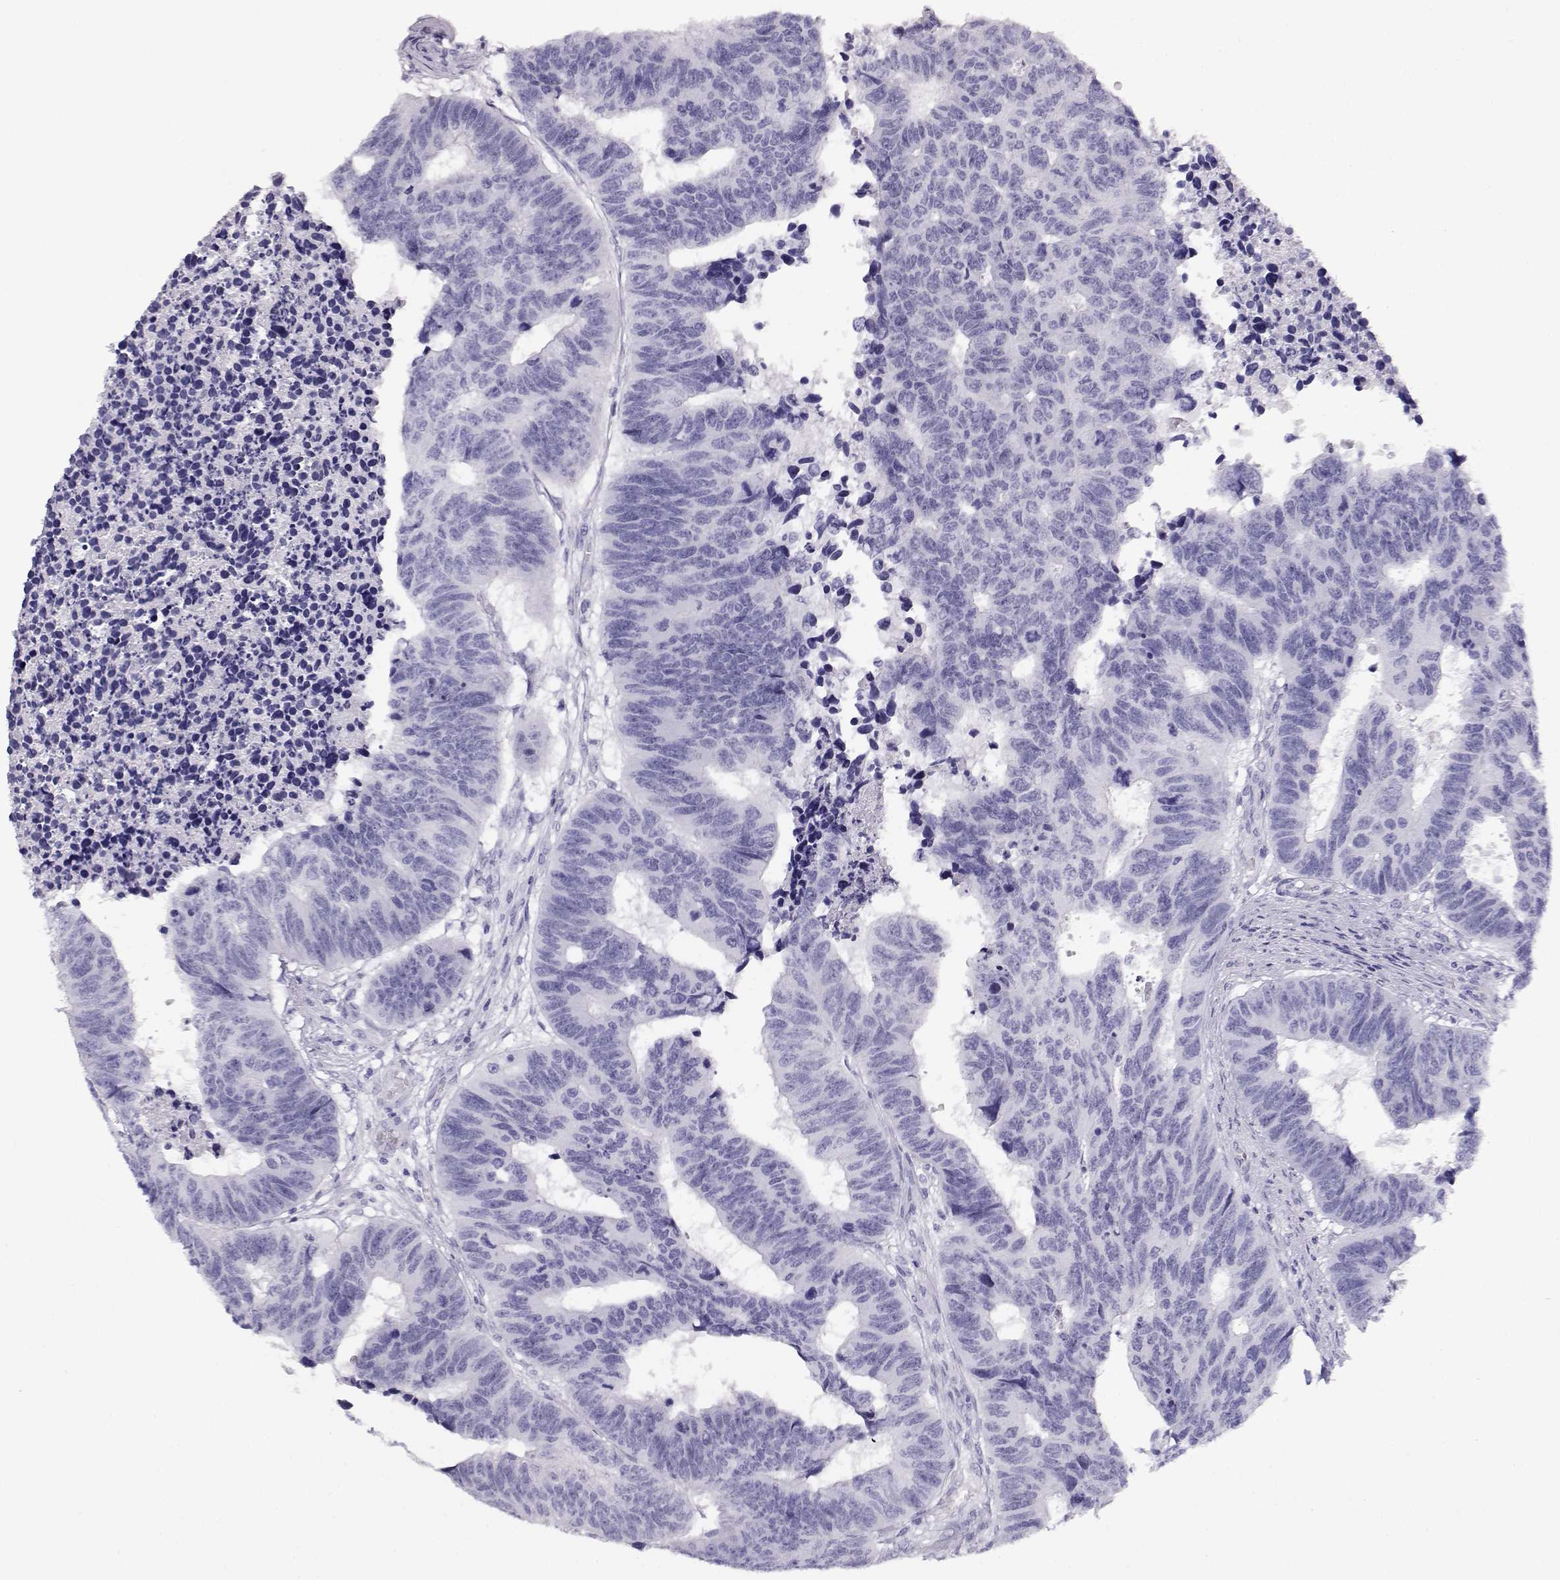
{"staining": {"intensity": "negative", "quantity": "none", "location": "none"}, "tissue": "colorectal cancer", "cell_type": "Tumor cells", "image_type": "cancer", "snomed": [{"axis": "morphology", "description": "Adenocarcinoma, NOS"}, {"axis": "topography", "description": "Rectum"}], "caption": "Immunohistochemistry (IHC) of human adenocarcinoma (colorectal) reveals no staining in tumor cells. (DAB (3,3'-diaminobenzidine) IHC visualized using brightfield microscopy, high magnification).", "gene": "TKTL1", "patient": {"sex": "female", "age": 85}}